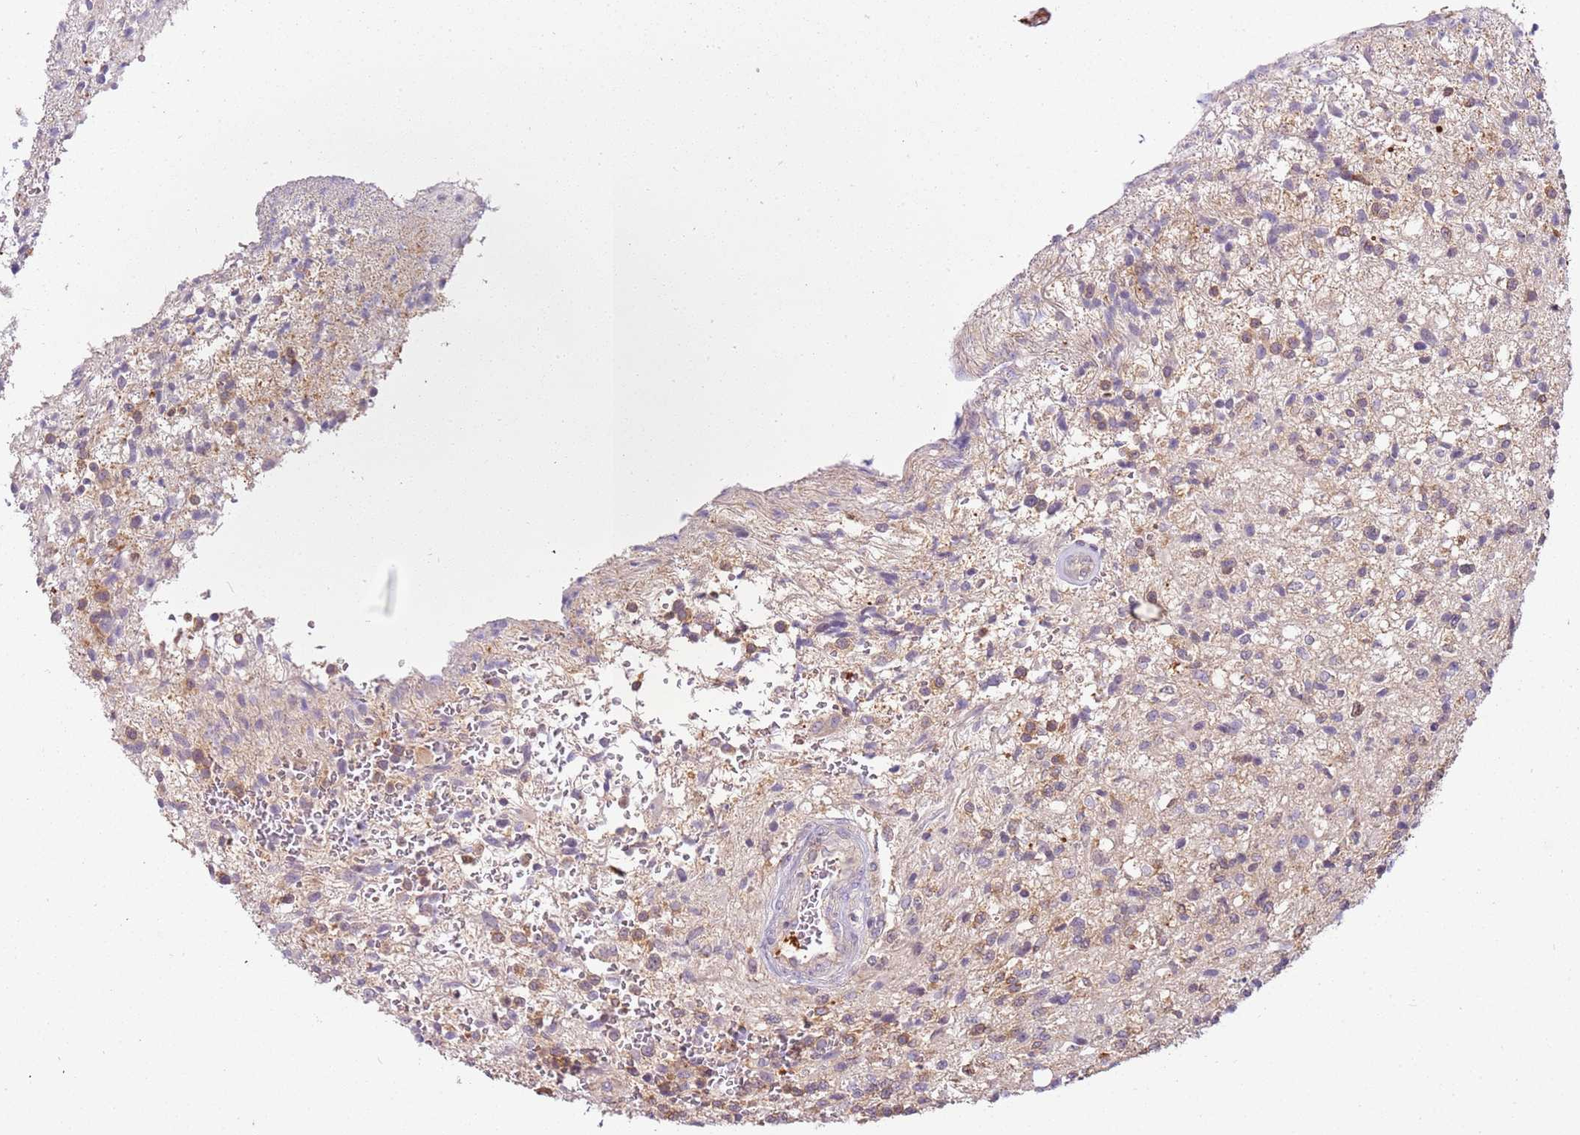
{"staining": {"intensity": "negative", "quantity": "none", "location": "none"}, "tissue": "glioma", "cell_type": "Tumor cells", "image_type": "cancer", "snomed": [{"axis": "morphology", "description": "Glioma, malignant, High grade"}, {"axis": "topography", "description": "Brain"}], "caption": "Malignant glioma (high-grade) stained for a protein using immunohistochemistry (IHC) demonstrates no positivity tumor cells.", "gene": "CAPN7", "patient": {"sex": "male", "age": 56}}